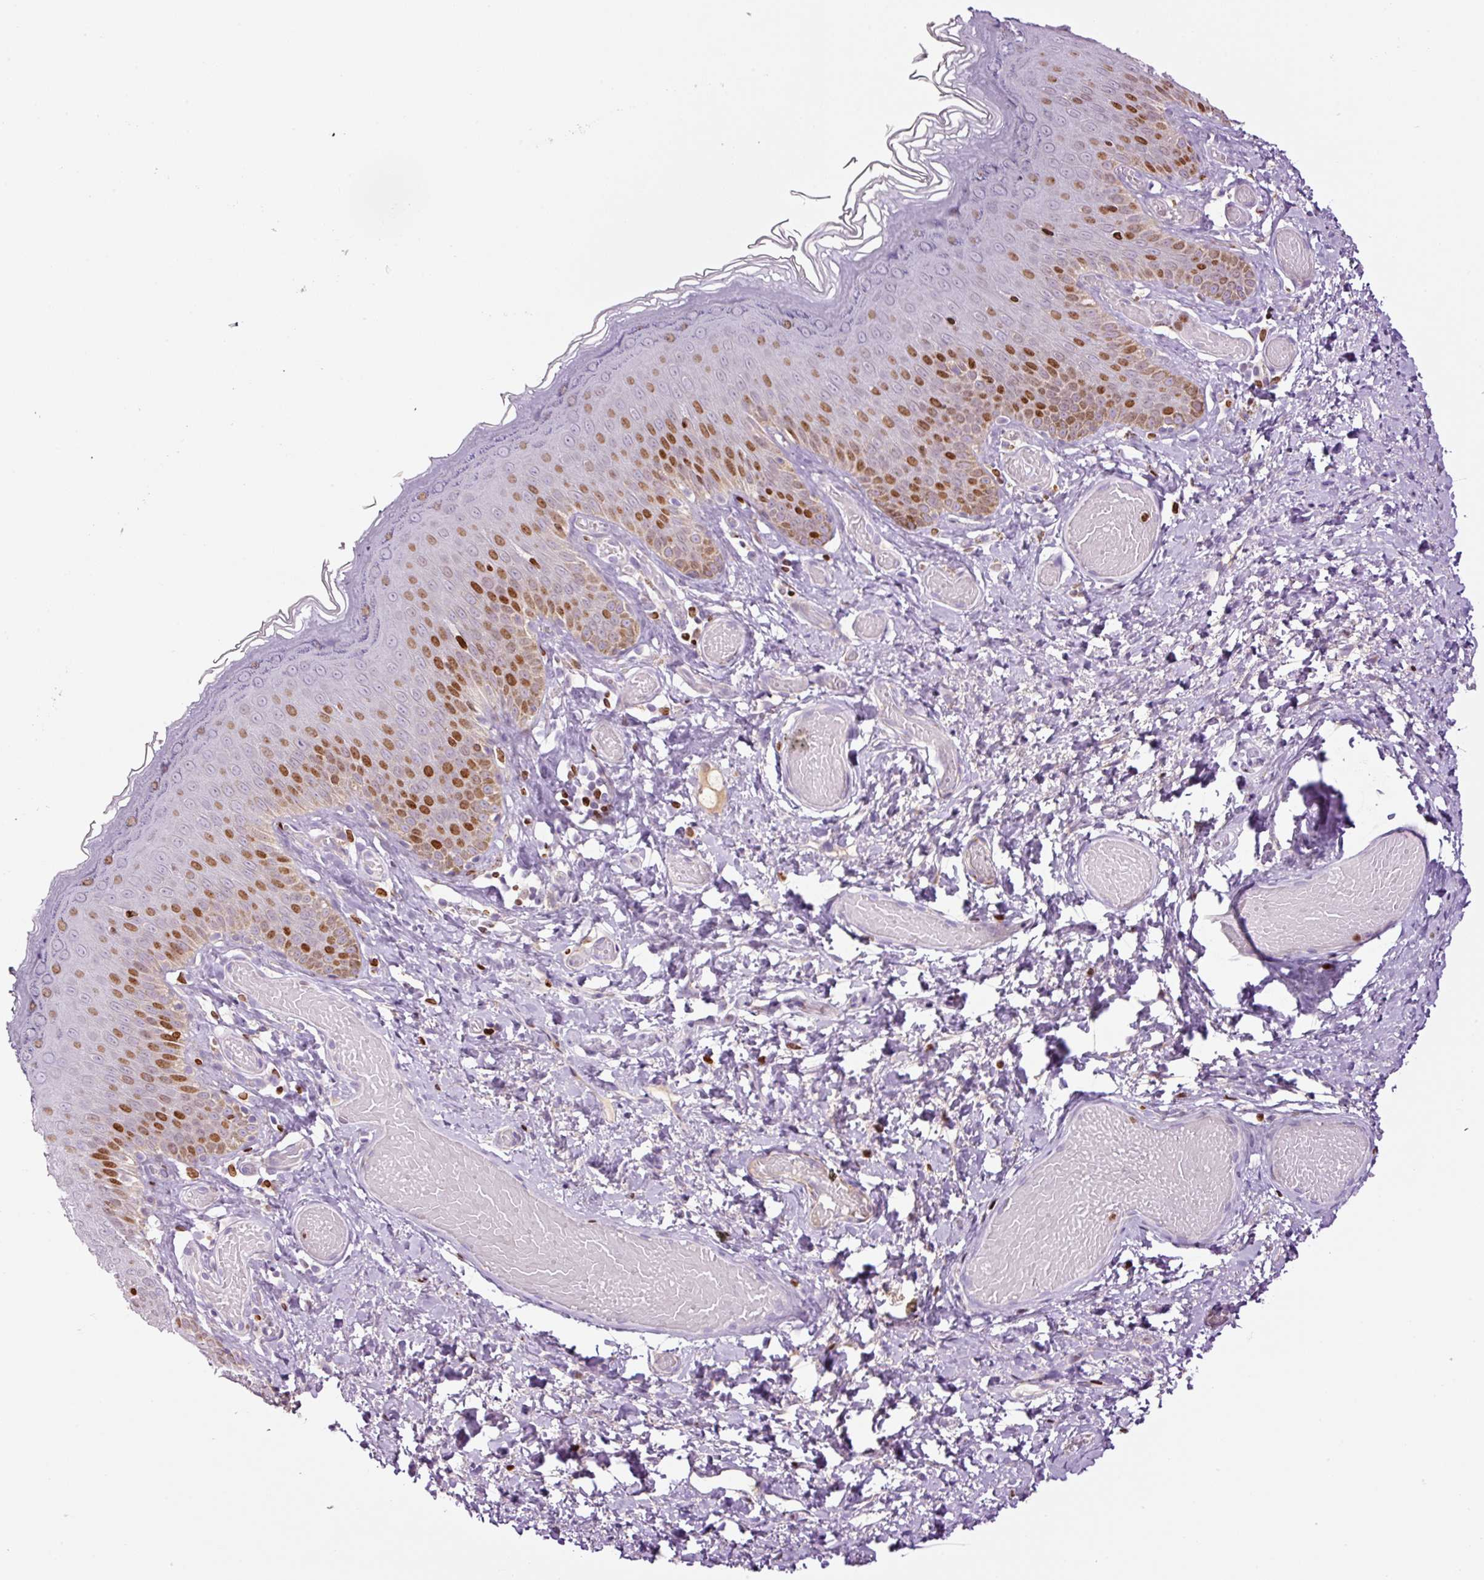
{"staining": {"intensity": "strong", "quantity": "25%-75%", "location": "nuclear"}, "tissue": "skin", "cell_type": "Epidermal cells", "image_type": "normal", "snomed": [{"axis": "morphology", "description": "Normal tissue, NOS"}, {"axis": "topography", "description": "Anal"}], "caption": "Immunohistochemistry (IHC) staining of unremarkable skin, which demonstrates high levels of strong nuclear expression in approximately 25%-75% of epidermal cells indicating strong nuclear protein positivity. The staining was performed using DAB (brown) for protein detection and nuclei were counterstained in hematoxylin (blue).", "gene": "TMEM8B", "patient": {"sex": "female", "age": 40}}